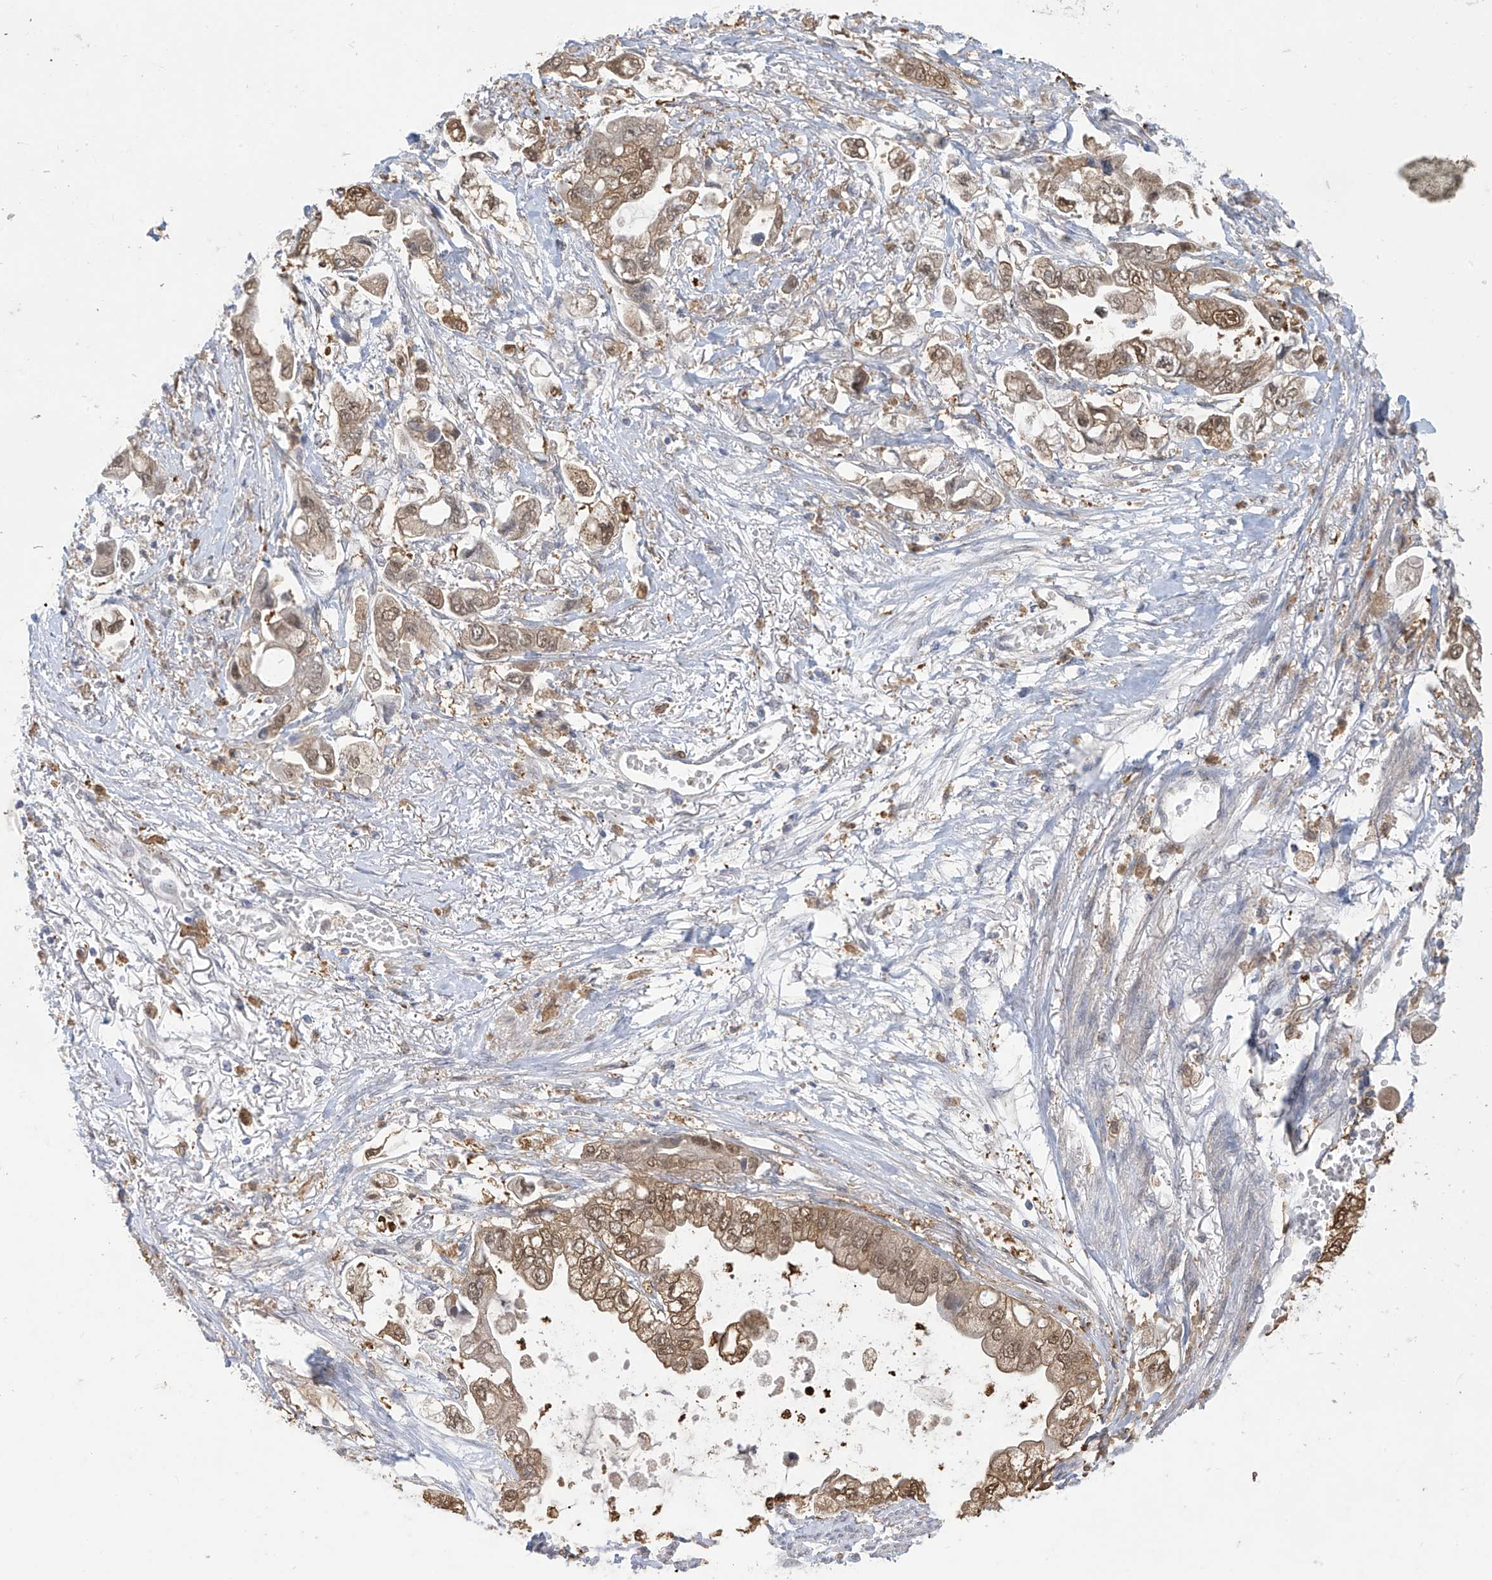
{"staining": {"intensity": "moderate", "quantity": ">75%", "location": "cytoplasmic/membranous,nuclear"}, "tissue": "stomach cancer", "cell_type": "Tumor cells", "image_type": "cancer", "snomed": [{"axis": "morphology", "description": "Adenocarcinoma, NOS"}, {"axis": "topography", "description": "Stomach"}], "caption": "Brown immunohistochemical staining in stomach cancer shows moderate cytoplasmic/membranous and nuclear expression in approximately >75% of tumor cells.", "gene": "IDH1", "patient": {"sex": "male", "age": 62}}